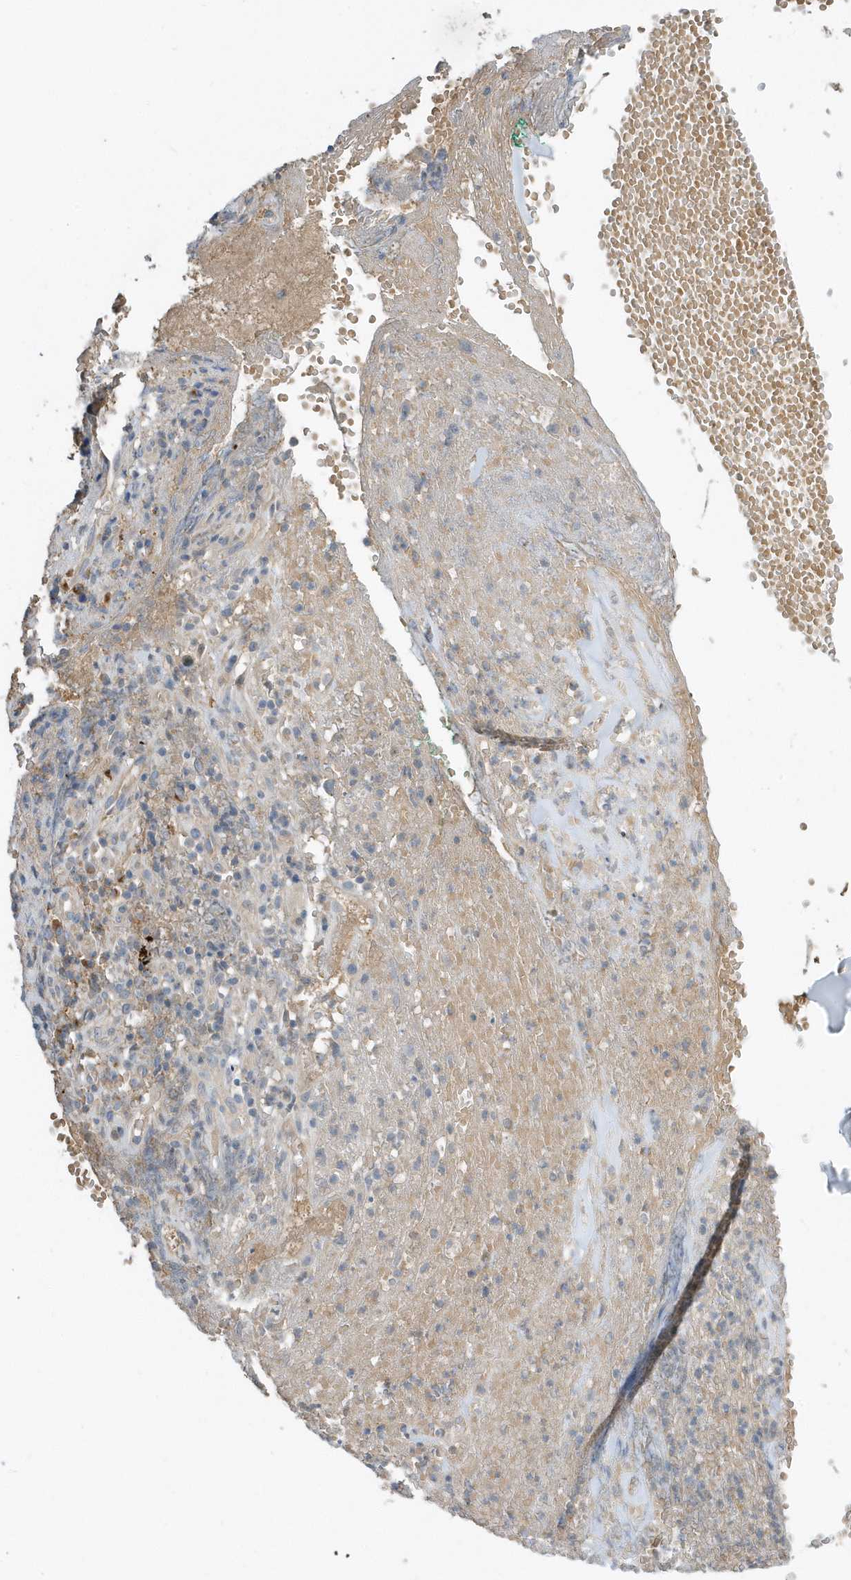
{"staining": {"intensity": "weak", "quantity": ">75%", "location": "cytoplasmic/membranous"}, "tissue": "adipose tissue", "cell_type": "Adipocytes", "image_type": "normal", "snomed": [{"axis": "morphology", "description": "Normal tissue, NOS"}, {"axis": "morphology", "description": "Basal cell carcinoma"}, {"axis": "topography", "description": "Cartilage tissue"}, {"axis": "topography", "description": "Nasopharynx"}, {"axis": "topography", "description": "Oral tissue"}], "caption": "This micrograph exhibits immunohistochemistry staining of unremarkable human adipose tissue, with low weak cytoplasmic/membranous positivity in about >75% of adipocytes.", "gene": "USP53", "patient": {"sex": "female", "age": 77}}